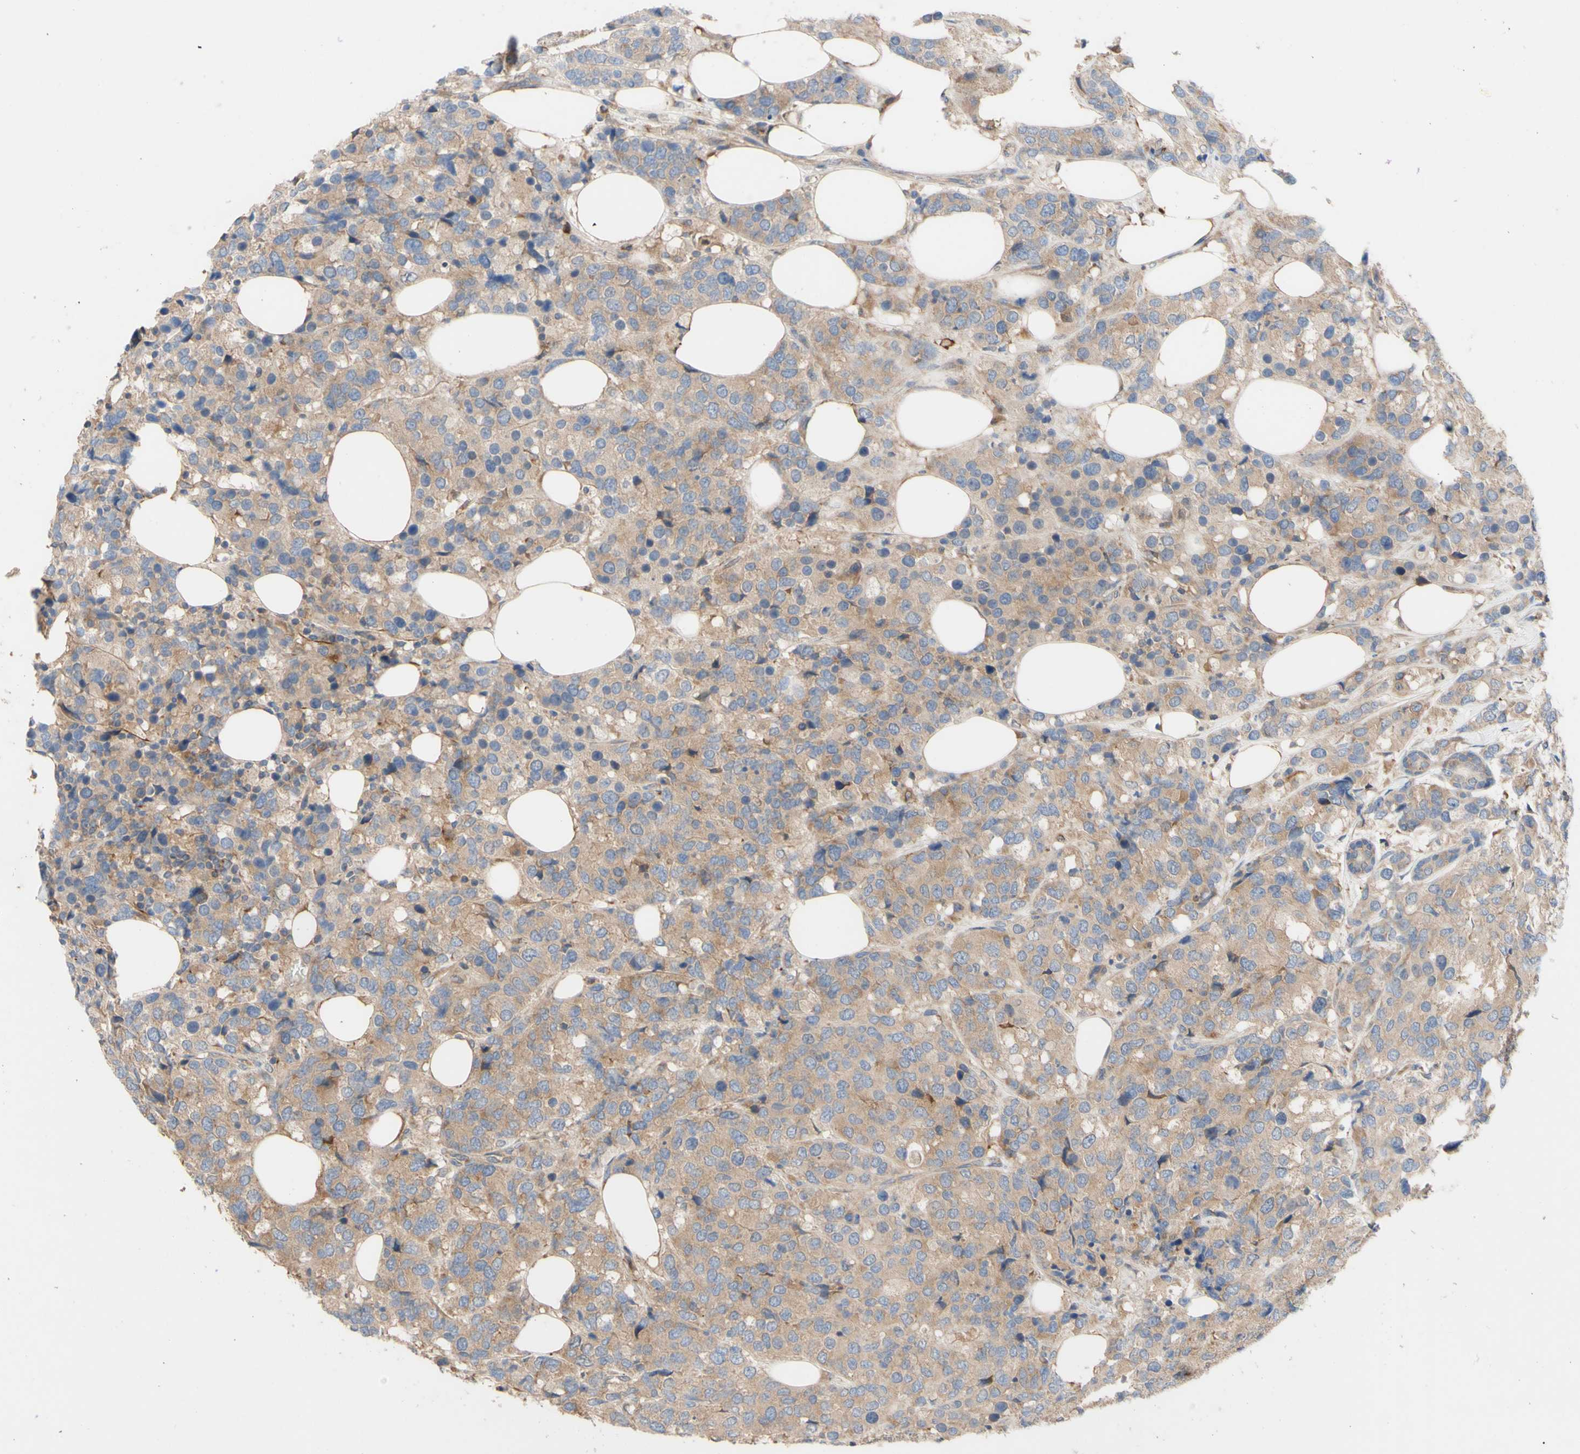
{"staining": {"intensity": "moderate", "quantity": ">75%", "location": "cytoplasmic/membranous"}, "tissue": "breast cancer", "cell_type": "Tumor cells", "image_type": "cancer", "snomed": [{"axis": "morphology", "description": "Lobular carcinoma"}, {"axis": "topography", "description": "Breast"}], "caption": "Protein expression analysis of human lobular carcinoma (breast) reveals moderate cytoplasmic/membranous staining in approximately >75% of tumor cells.", "gene": "EIF2S3", "patient": {"sex": "female", "age": 59}}